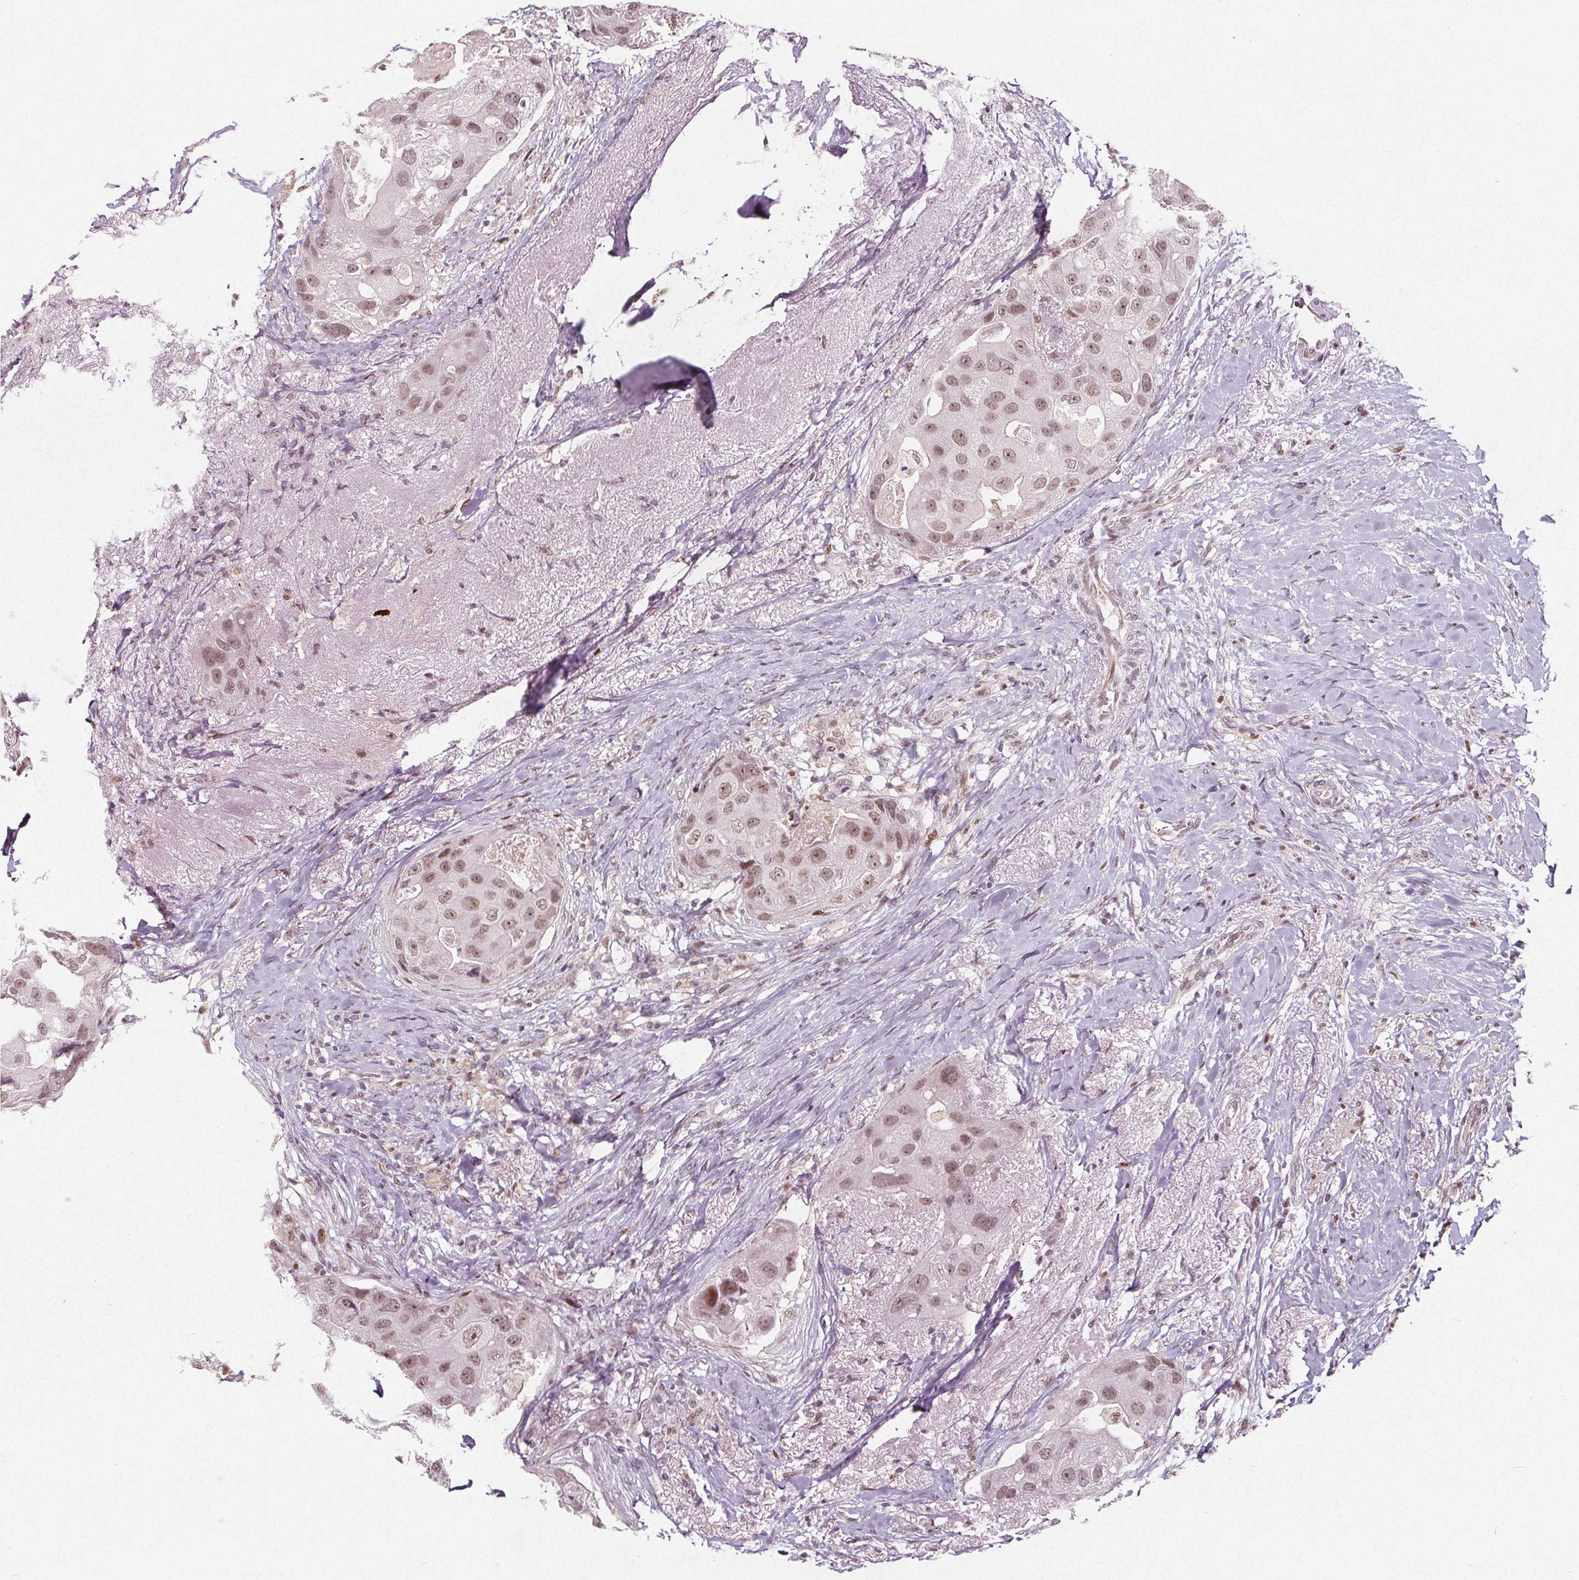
{"staining": {"intensity": "moderate", "quantity": ">75%", "location": "nuclear"}, "tissue": "breast cancer", "cell_type": "Tumor cells", "image_type": "cancer", "snomed": [{"axis": "morphology", "description": "Duct carcinoma"}, {"axis": "topography", "description": "Breast"}], "caption": "This is a histology image of IHC staining of breast infiltrating ductal carcinoma, which shows moderate staining in the nuclear of tumor cells.", "gene": "TAF6L", "patient": {"sex": "female", "age": 43}}